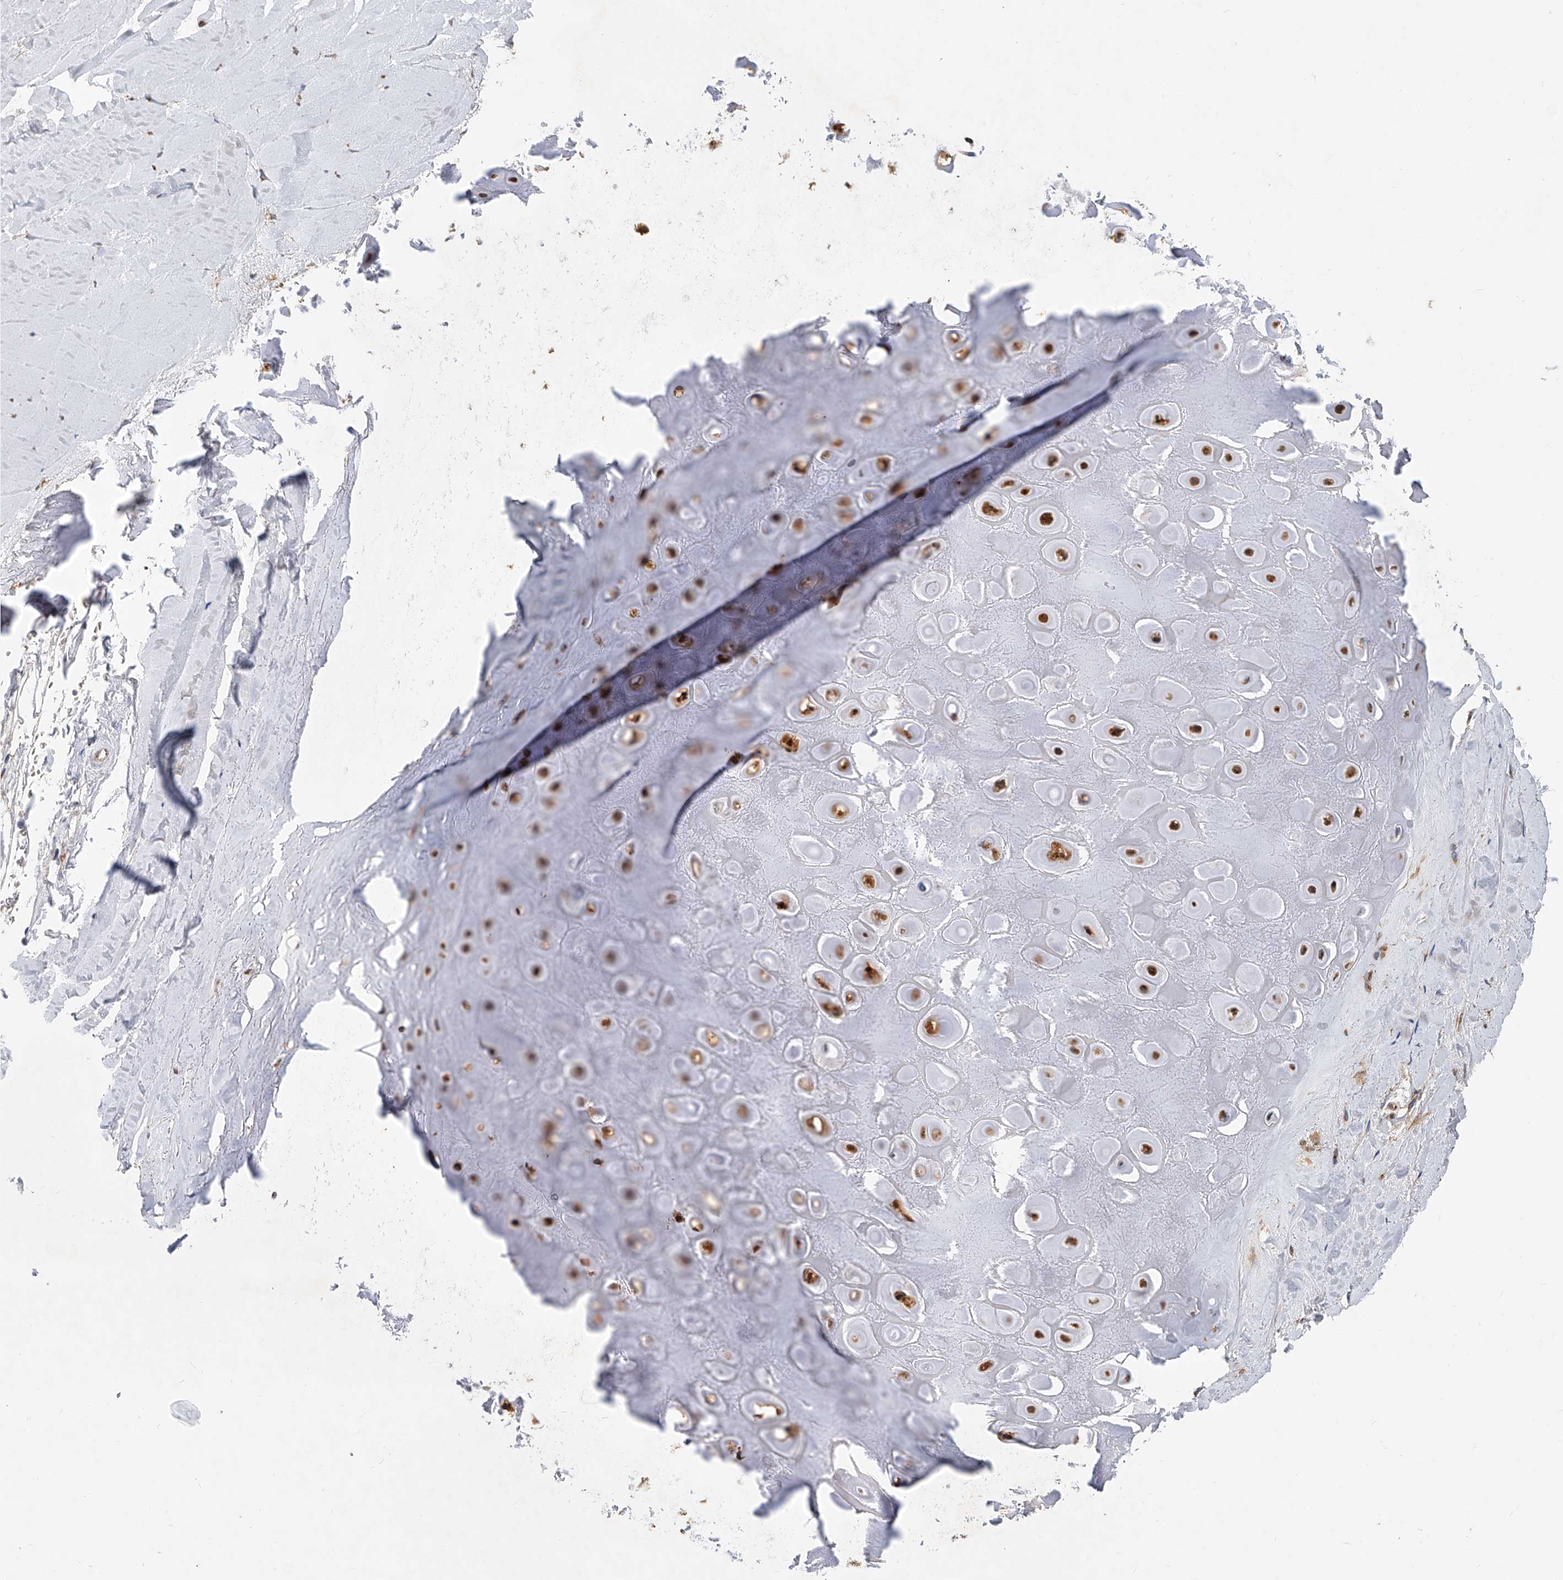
{"staining": {"intensity": "moderate", "quantity": ">75%", "location": "cytoplasmic/membranous"}, "tissue": "adipose tissue", "cell_type": "Adipocytes", "image_type": "normal", "snomed": [{"axis": "morphology", "description": "Normal tissue, NOS"}, {"axis": "morphology", "description": "Basal cell carcinoma"}, {"axis": "topography", "description": "Skin"}], "caption": "This micrograph demonstrates unremarkable adipose tissue stained with IHC to label a protein in brown. The cytoplasmic/membranous of adipocytes show moderate positivity for the protein. Nuclei are counter-stained blue.", "gene": "CFAP410", "patient": {"sex": "female", "age": 89}}